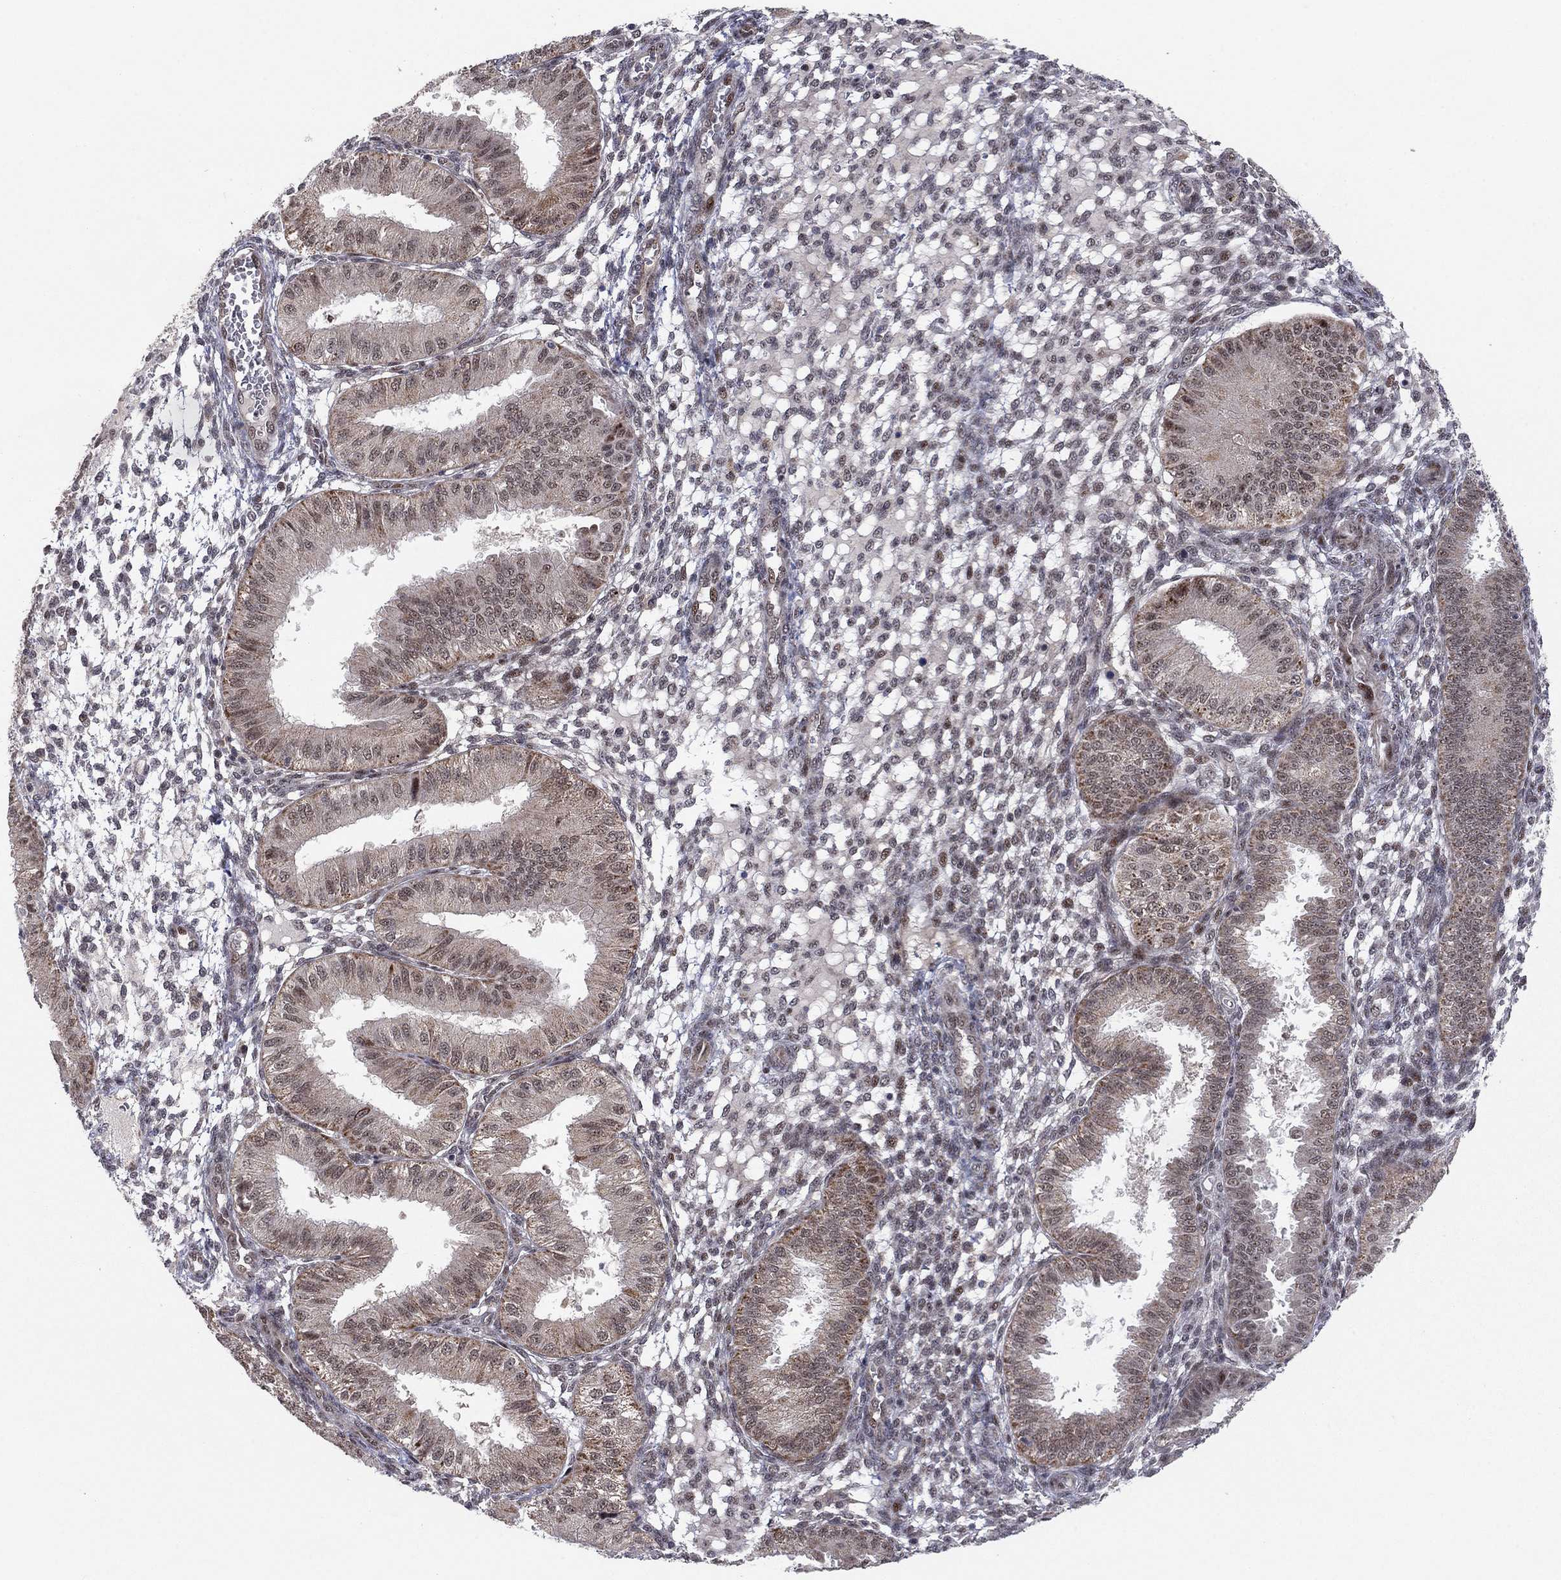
{"staining": {"intensity": "negative", "quantity": "none", "location": "none"}, "tissue": "endometrium", "cell_type": "Cells in endometrial stroma", "image_type": "normal", "snomed": [{"axis": "morphology", "description": "Normal tissue, NOS"}, {"axis": "topography", "description": "Endometrium"}], "caption": "Immunohistochemistry image of normal endometrium: endometrium stained with DAB (3,3'-diaminobenzidine) shows no significant protein positivity in cells in endometrial stroma. Brightfield microscopy of immunohistochemistry stained with DAB (brown) and hematoxylin (blue), captured at high magnification.", "gene": "ZNF395", "patient": {"sex": "female", "age": 43}}